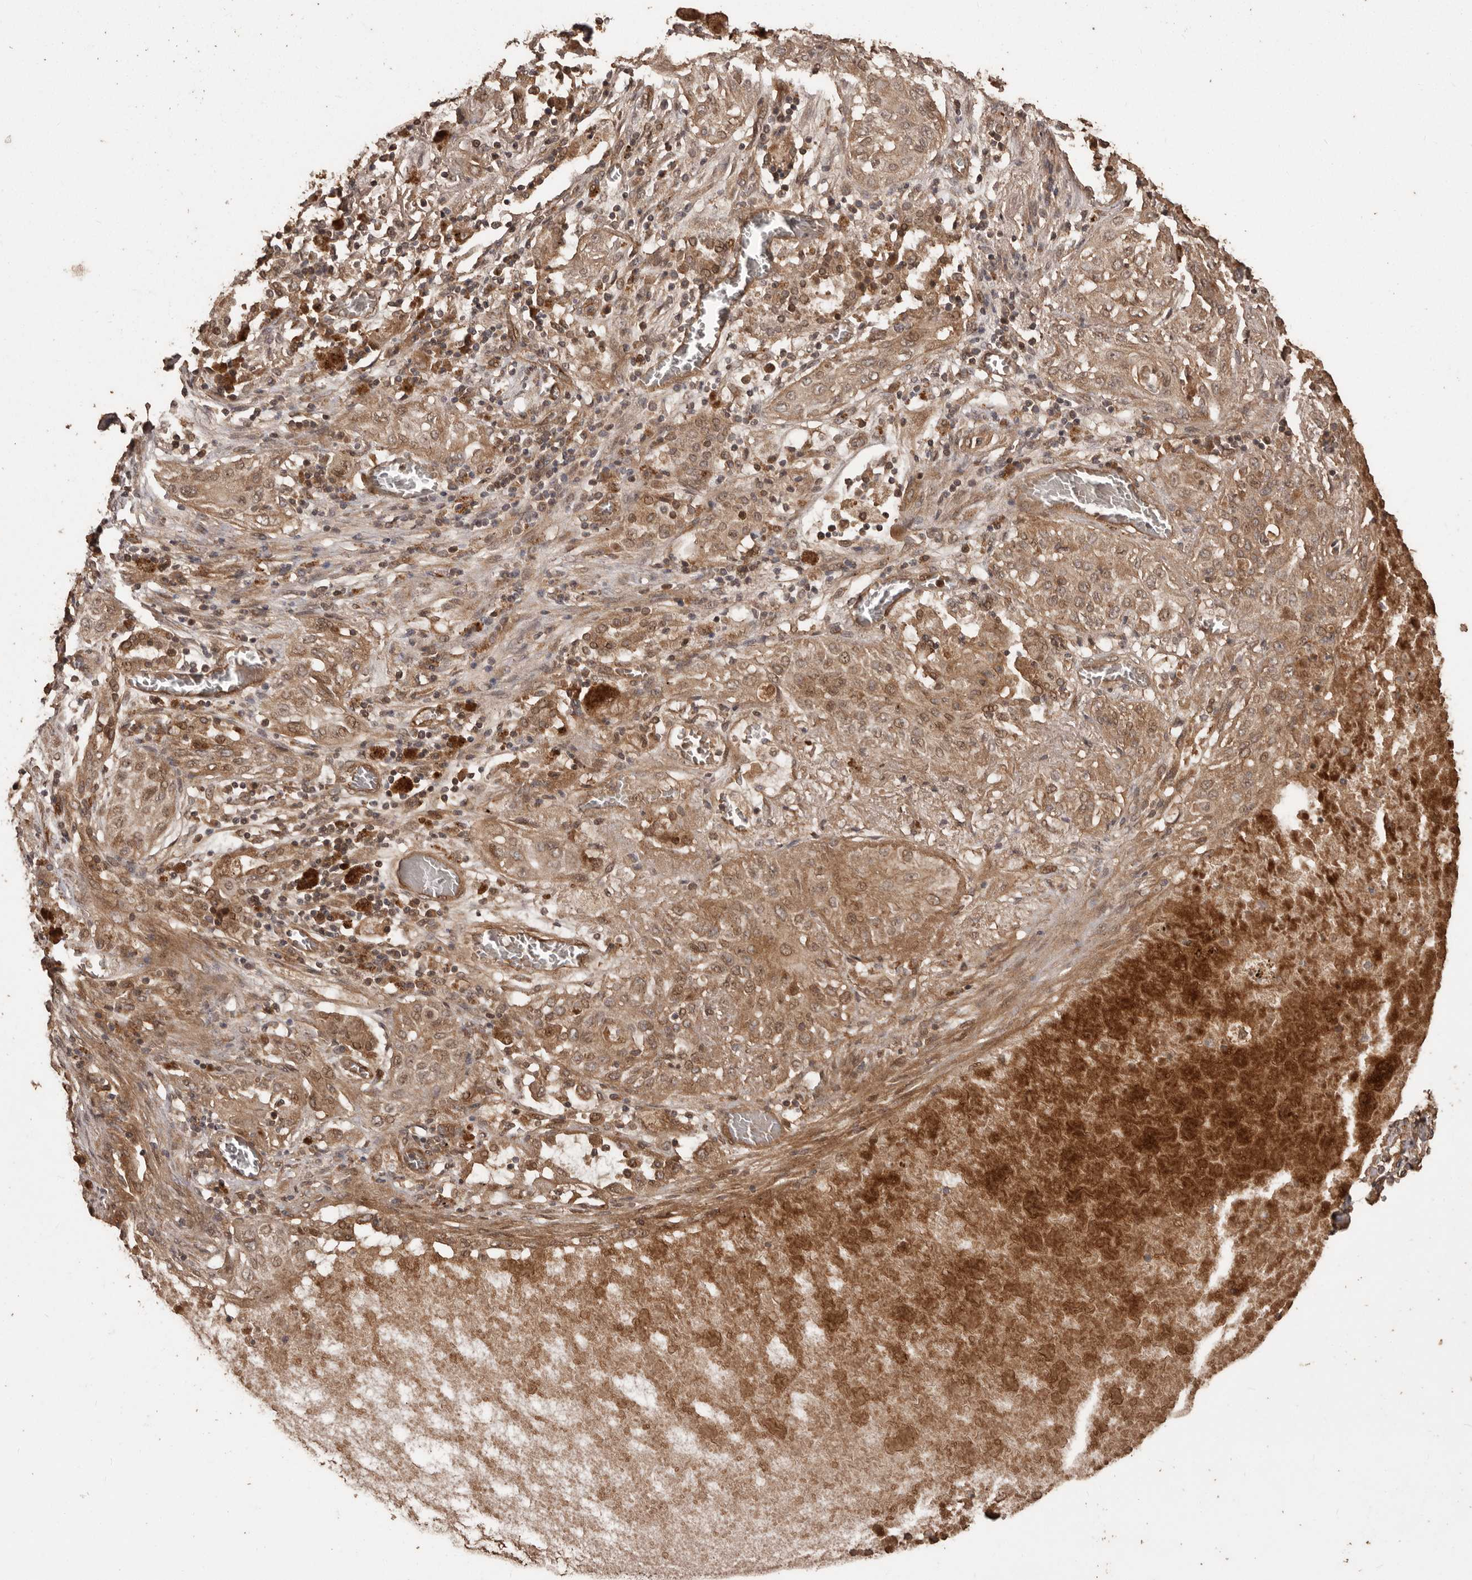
{"staining": {"intensity": "moderate", "quantity": ">75%", "location": "cytoplasmic/membranous,nuclear"}, "tissue": "lung cancer", "cell_type": "Tumor cells", "image_type": "cancer", "snomed": [{"axis": "morphology", "description": "Squamous cell carcinoma, NOS"}, {"axis": "topography", "description": "Lung"}], "caption": "Lung squamous cell carcinoma stained with a protein marker demonstrates moderate staining in tumor cells.", "gene": "NUP43", "patient": {"sex": "female", "age": 47}}